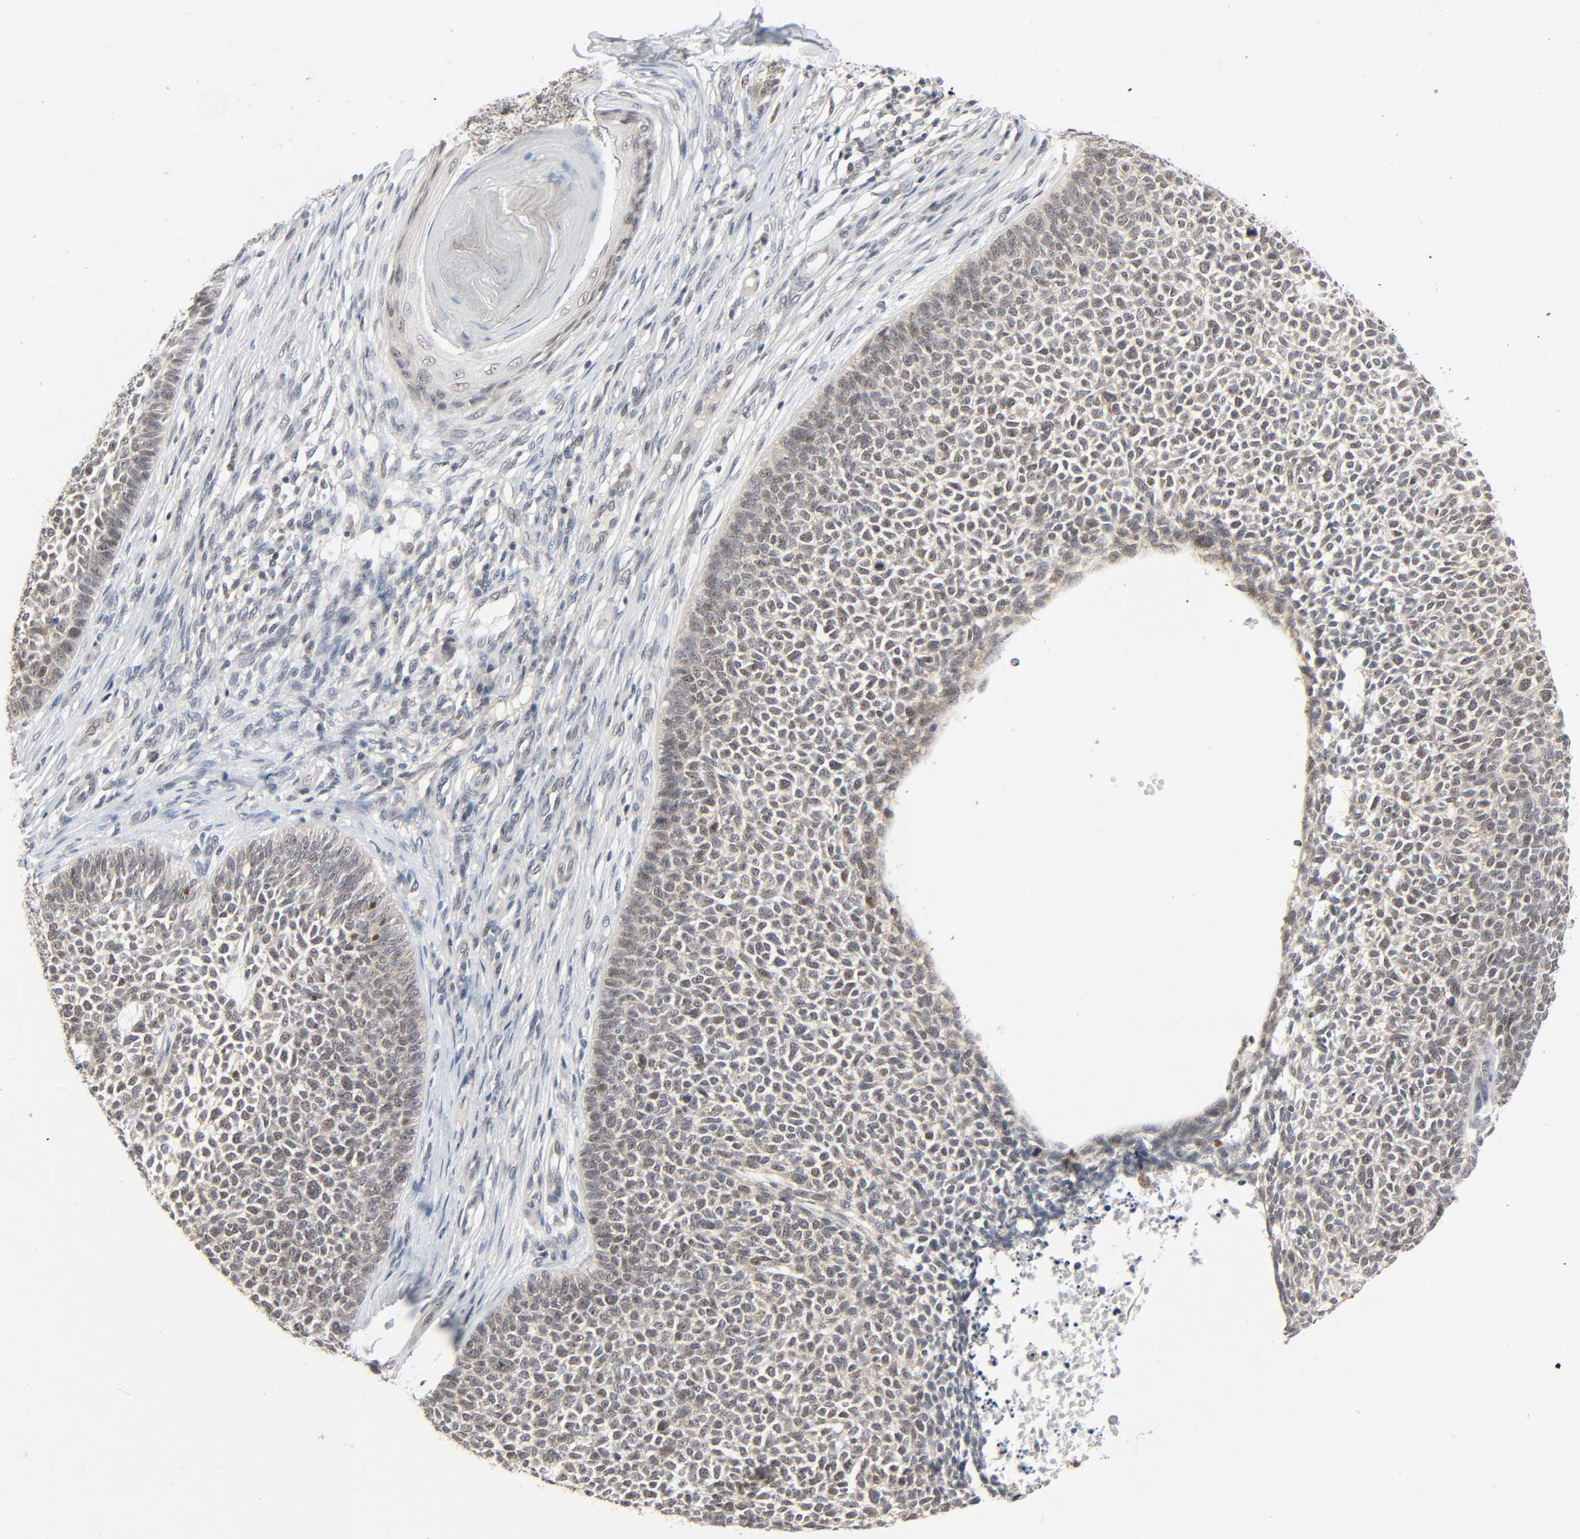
{"staining": {"intensity": "weak", "quantity": "25%-75%", "location": "nuclear"}, "tissue": "skin cancer", "cell_type": "Tumor cells", "image_type": "cancer", "snomed": [{"axis": "morphology", "description": "Basal cell carcinoma"}, {"axis": "topography", "description": "Skin"}], "caption": "Protein expression analysis of human skin cancer (basal cell carcinoma) reveals weak nuclear expression in approximately 25%-75% of tumor cells. (DAB = brown stain, brightfield microscopy at high magnification).", "gene": "MAPKAPK5", "patient": {"sex": "female", "age": 84}}